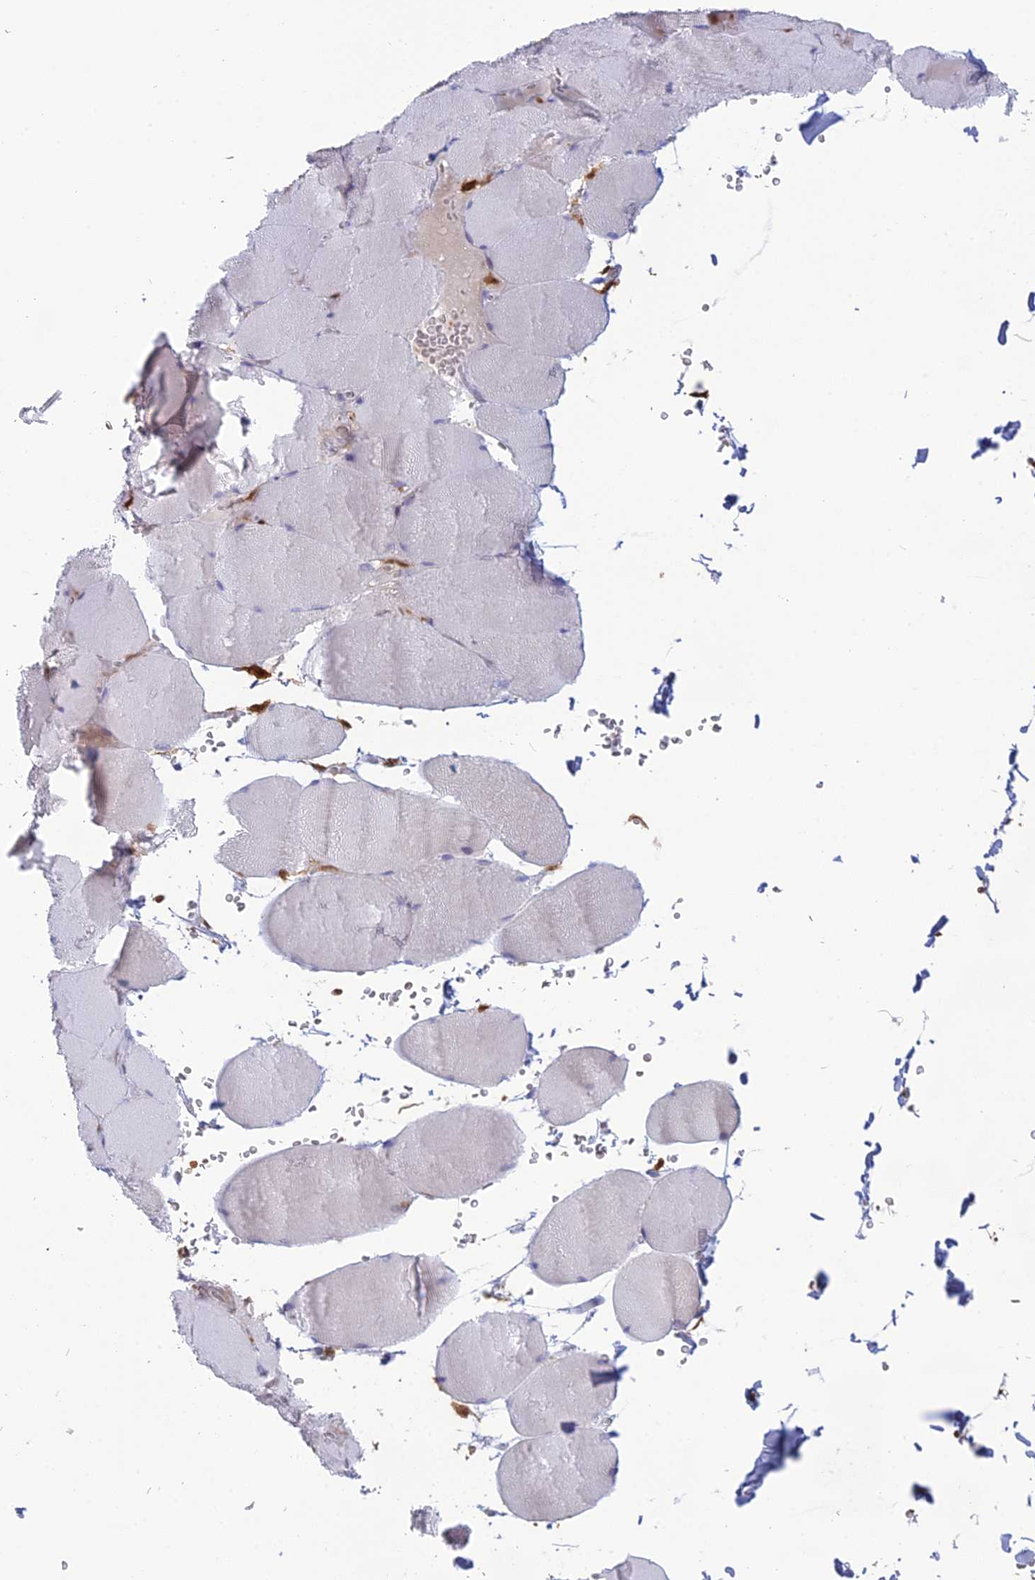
{"staining": {"intensity": "negative", "quantity": "none", "location": "none"}, "tissue": "skeletal muscle", "cell_type": "Myocytes", "image_type": "normal", "snomed": [{"axis": "morphology", "description": "Normal tissue, NOS"}, {"axis": "topography", "description": "Skeletal muscle"}, {"axis": "topography", "description": "Head-Neck"}], "caption": "DAB immunohistochemical staining of benign skeletal muscle shows no significant positivity in myocytes.", "gene": "PGBD4", "patient": {"sex": "male", "age": 66}}